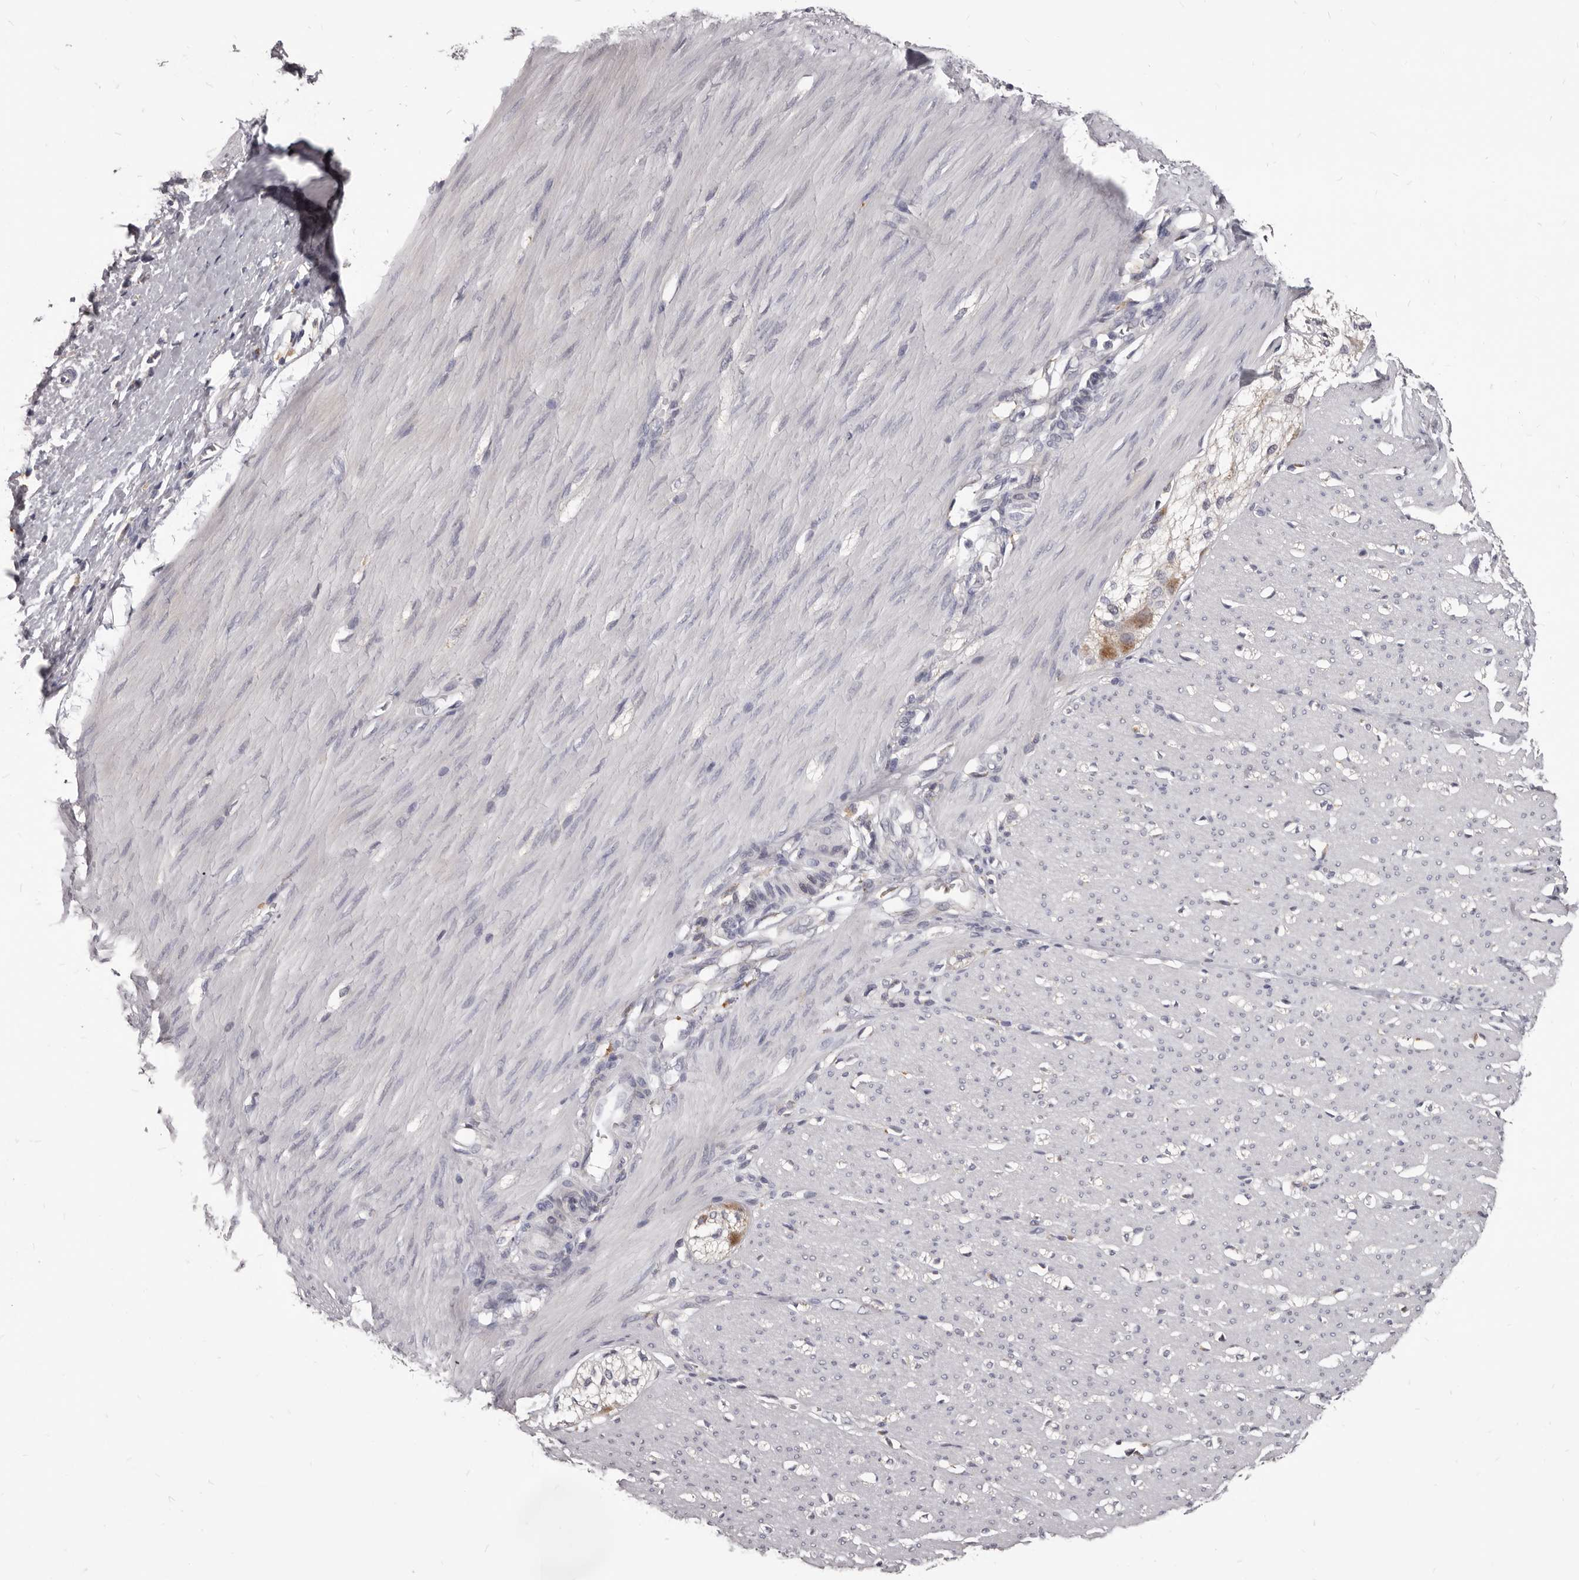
{"staining": {"intensity": "negative", "quantity": "none", "location": "none"}, "tissue": "smooth muscle", "cell_type": "Smooth muscle cells", "image_type": "normal", "snomed": [{"axis": "morphology", "description": "Normal tissue, NOS"}, {"axis": "morphology", "description": "Adenocarcinoma, NOS"}, {"axis": "topography", "description": "Colon"}, {"axis": "topography", "description": "Peripheral nerve tissue"}], "caption": "Immunohistochemistry of normal human smooth muscle shows no expression in smooth muscle cells. (Brightfield microscopy of DAB IHC at high magnification).", "gene": "PI4K2A", "patient": {"sex": "male", "age": 14}}